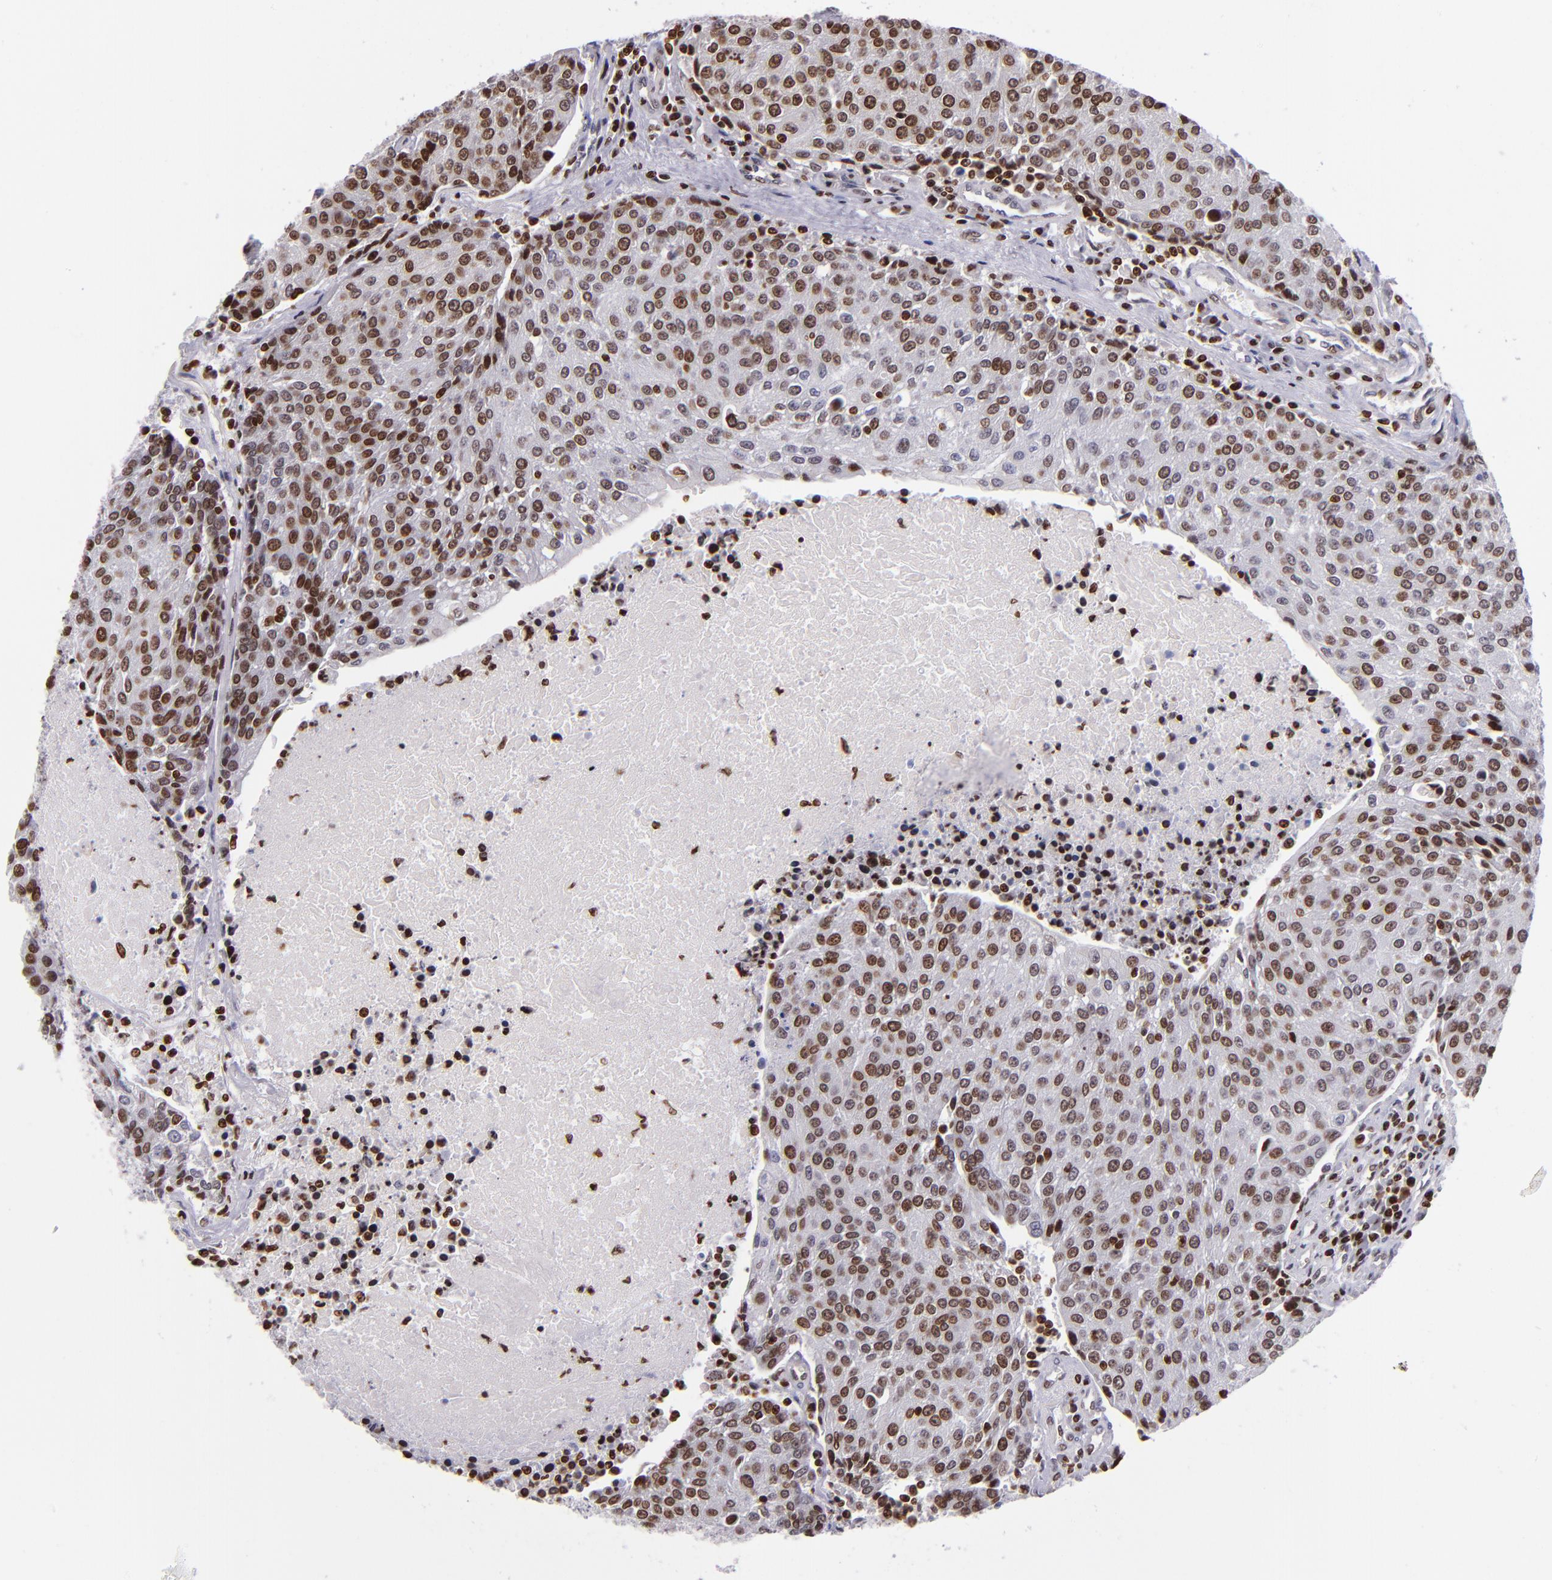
{"staining": {"intensity": "moderate", "quantity": ">75%", "location": "nuclear"}, "tissue": "urothelial cancer", "cell_type": "Tumor cells", "image_type": "cancer", "snomed": [{"axis": "morphology", "description": "Urothelial carcinoma, High grade"}, {"axis": "topography", "description": "Urinary bladder"}], "caption": "This micrograph demonstrates IHC staining of high-grade urothelial carcinoma, with medium moderate nuclear expression in about >75% of tumor cells.", "gene": "CDKL5", "patient": {"sex": "female", "age": 85}}